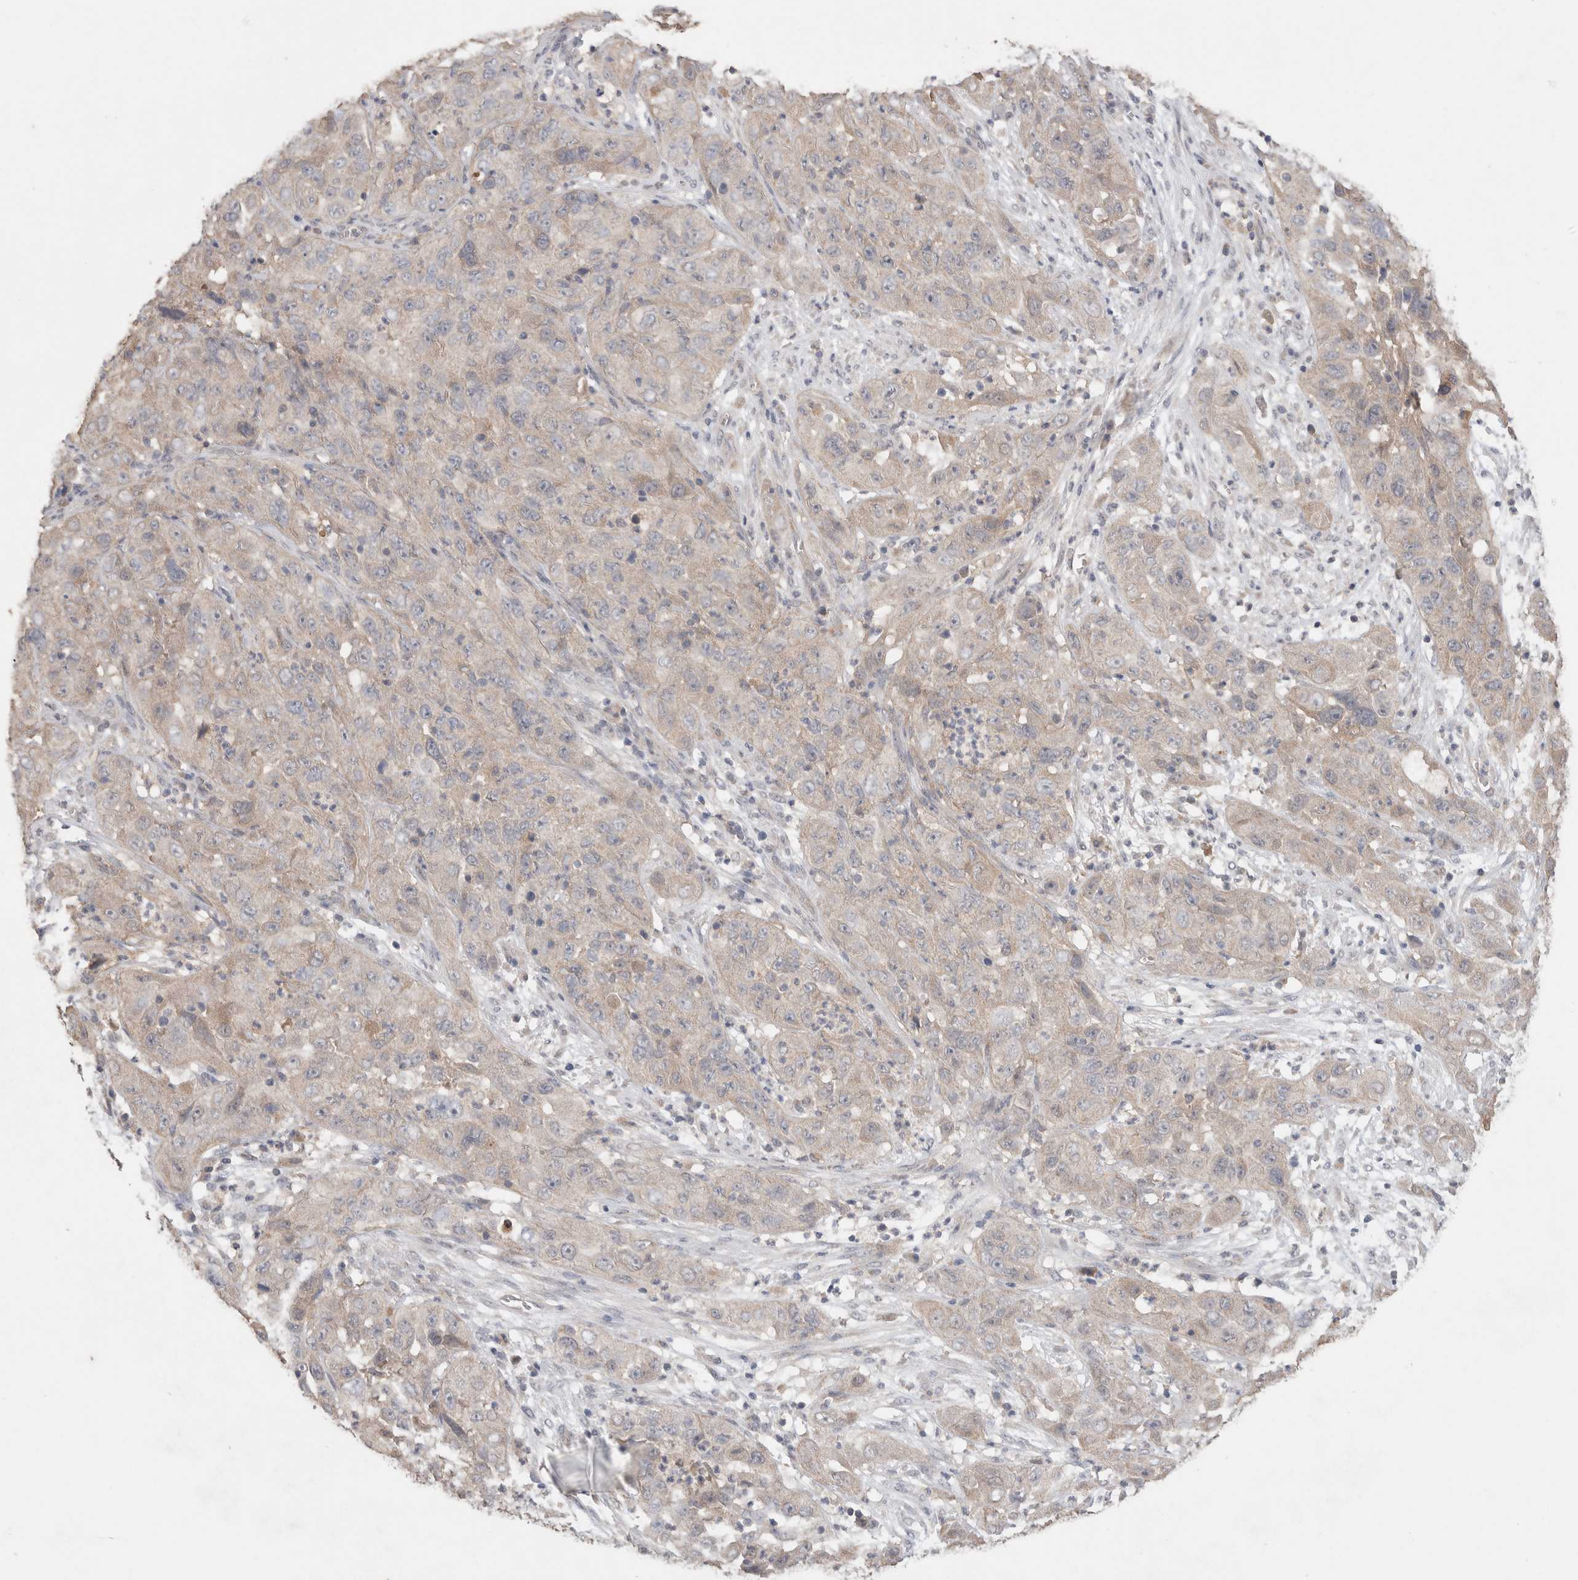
{"staining": {"intensity": "weak", "quantity": "25%-75%", "location": "cytoplasmic/membranous"}, "tissue": "cervical cancer", "cell_type": "Tumor cells", "image_type": "cancer", "snomed": [{"axis": "morphology", "description": "Squamous cell carcinoma, NOS"}, {"axis": "topography", "description": "Cervix"}], "caption": "A photomicrograph of human squamous cell carcinoma (cervical) stained for a protein exhibits weak cytoplasmic/membranous brown staining in tumor cells. The protein of interest is shown in brown color, while the nuclei are stained blue.", "gene": "KCNJ5", "patient": {"sex": "female", "age": 32}}